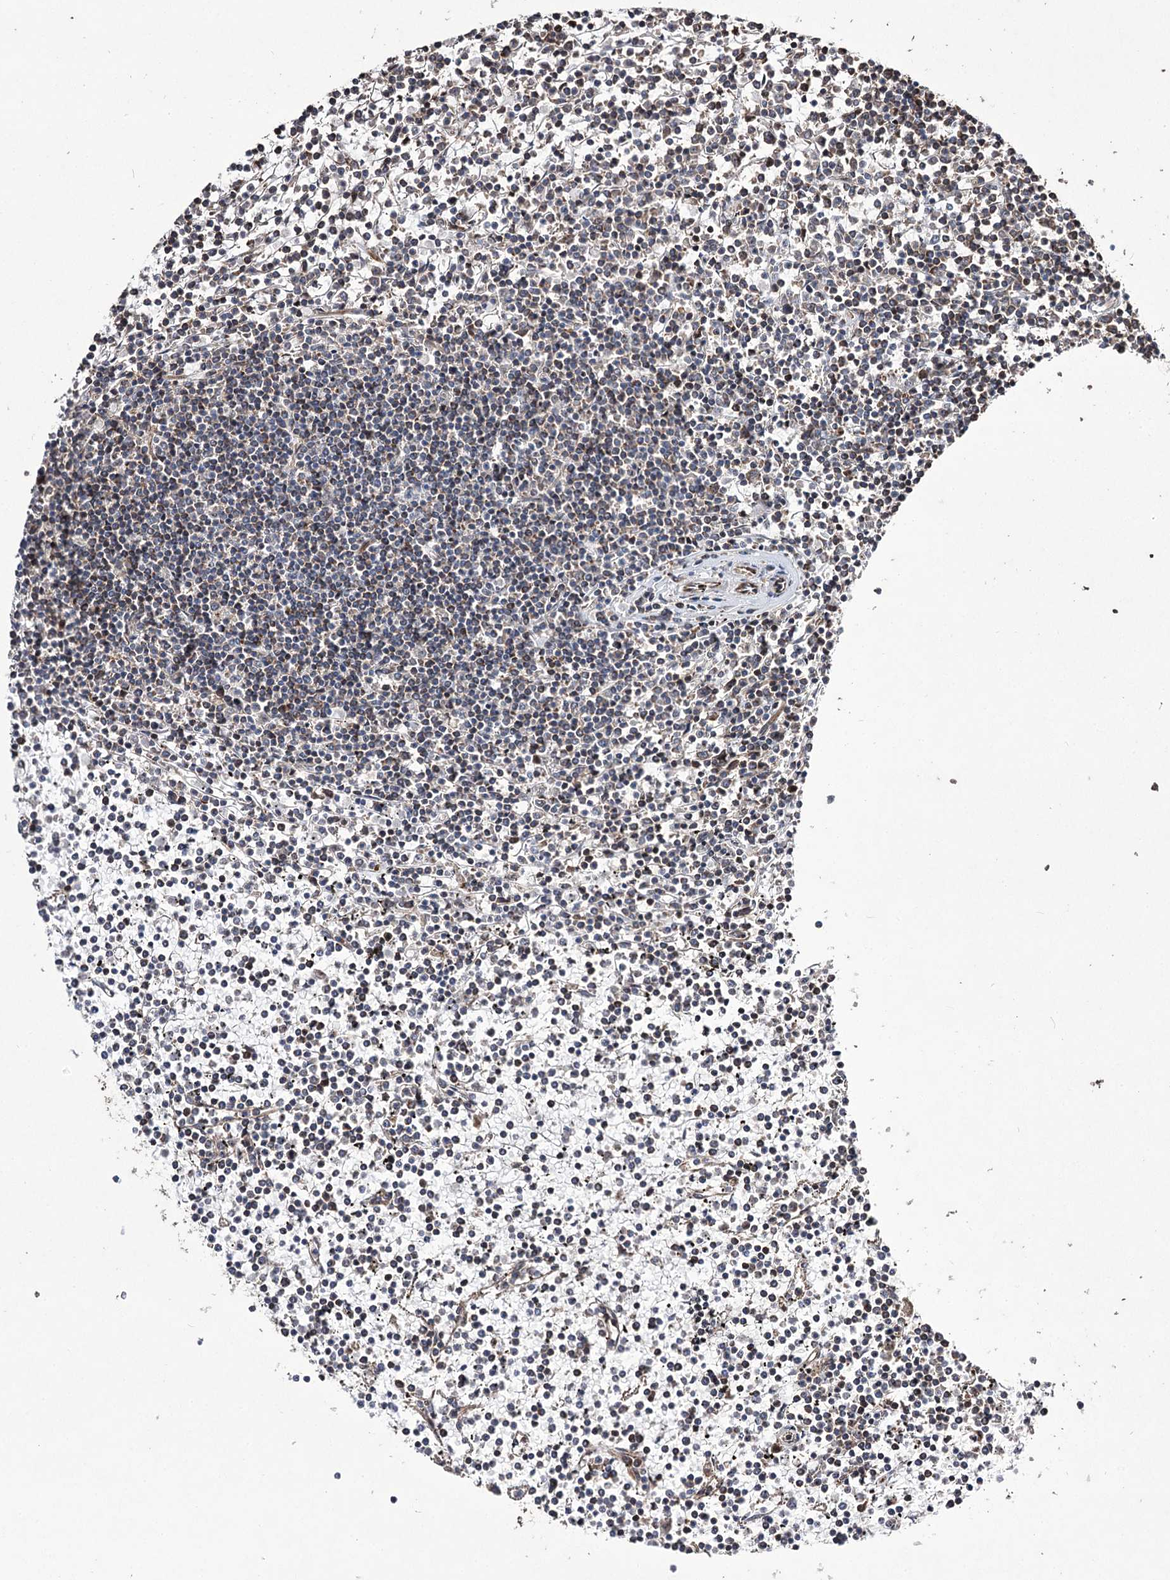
{"staining": {"intensity": "negative", "quantity": "none", "location": "none"}, "tissue": "lymphoma", "cell_type": "Tumor cells", "image_type": "cancer", "snomed": [{"axis": "morphology", "description": "Malignant lymphoma, non-Hodgkin's type, Low grade"}, {"axis": "topography", "description": "Spleen"}], "caption": "Human lymphoma stained for a protein using immunohistochemistry shows no positivity in tumor cells.", "gene": "CPNE8", "patient": {"sex": "female", "age": 19}}